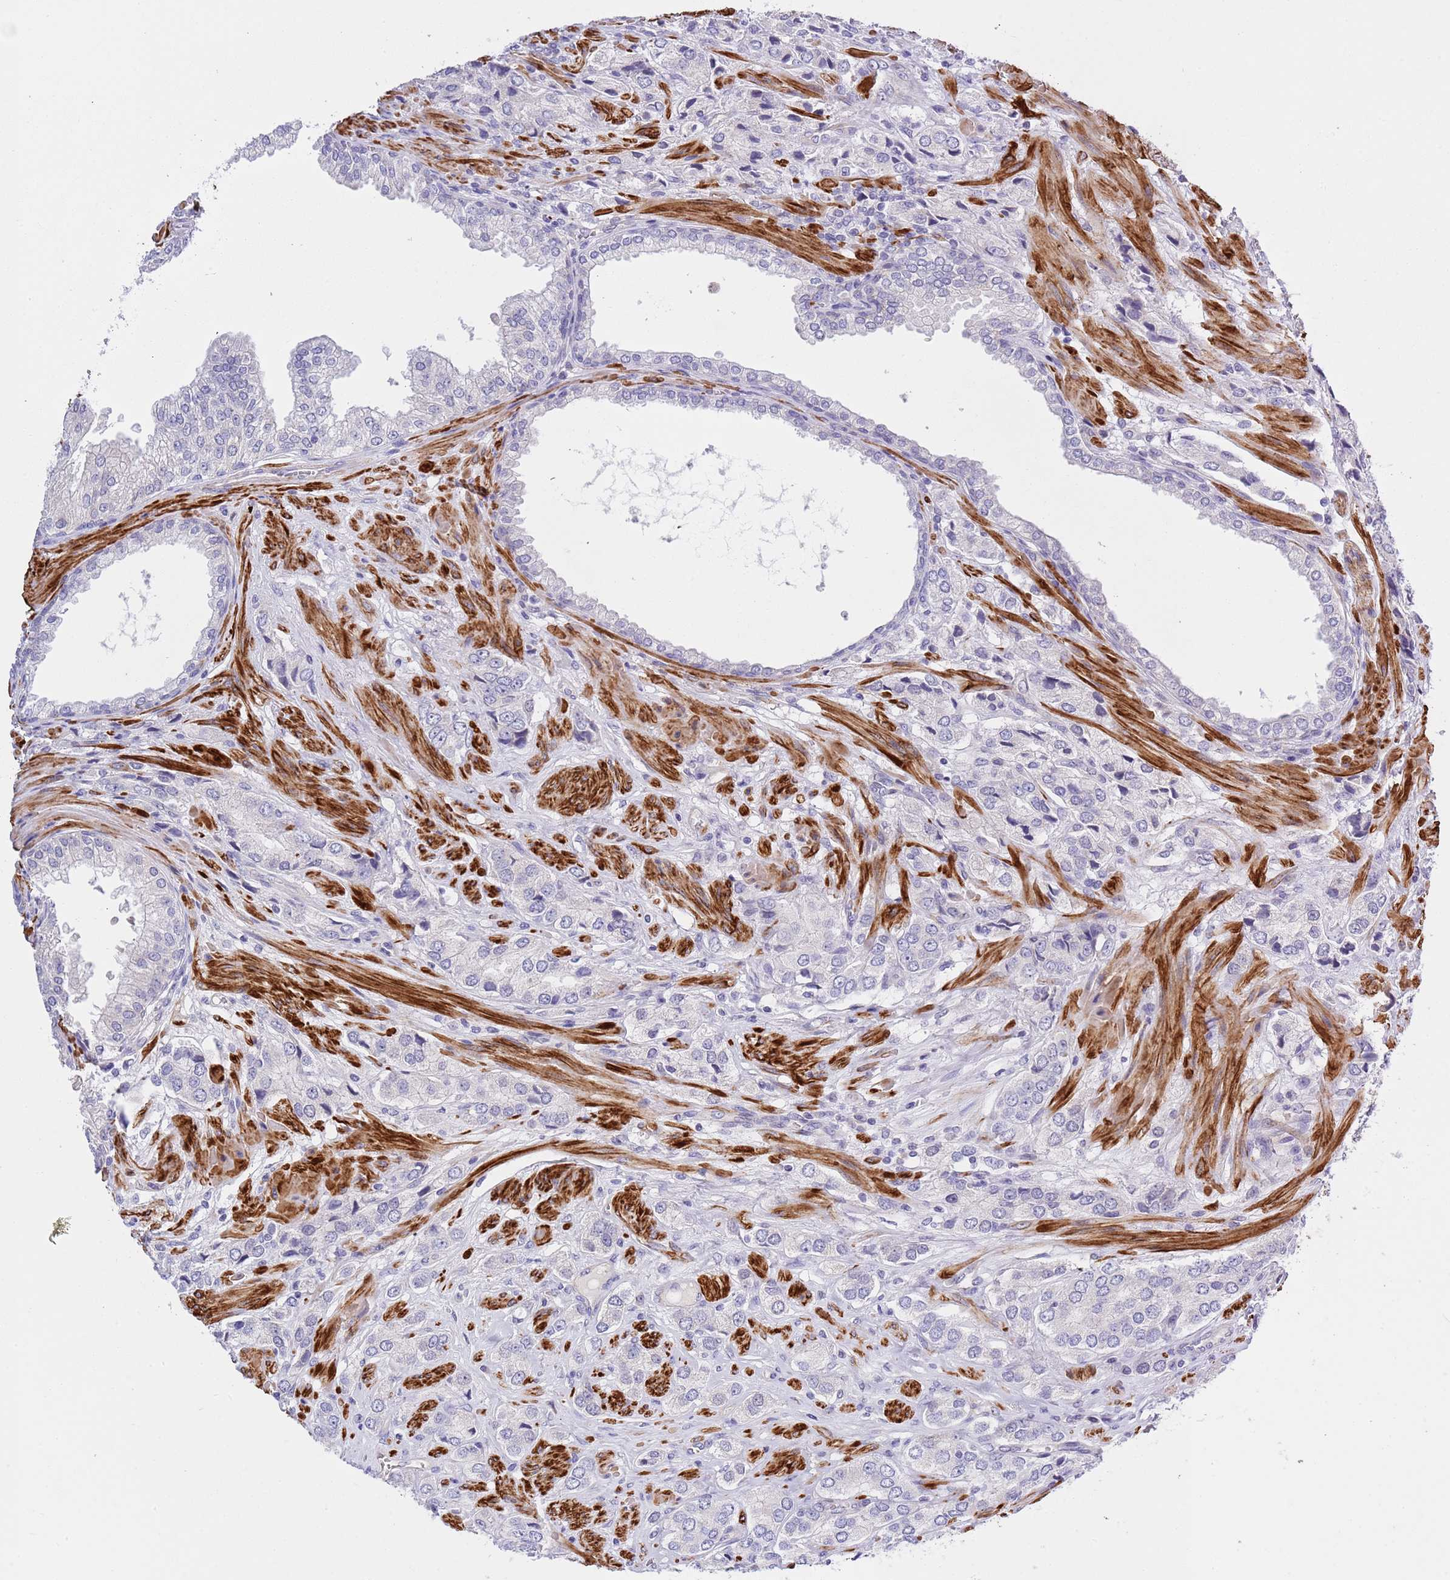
{"staining": {"intensity": "negative", "quantity": "none", "location": "none"}, "tissue": "prostate cancer", "cell_type": "Tumor cells", "image_type": "cancer", "snomed": [{"axis": "morphology", "description": "Adenocarcinoma, High grade"}, {"axis": "topography", "description": "Prostate and seminal vesicle, NOS"}], "caption": "Protein analysis of prostate cancer shows no significant staining in tumor cells.", "gene": "NET1", "patient": {"sex": "male", "age": 64}}